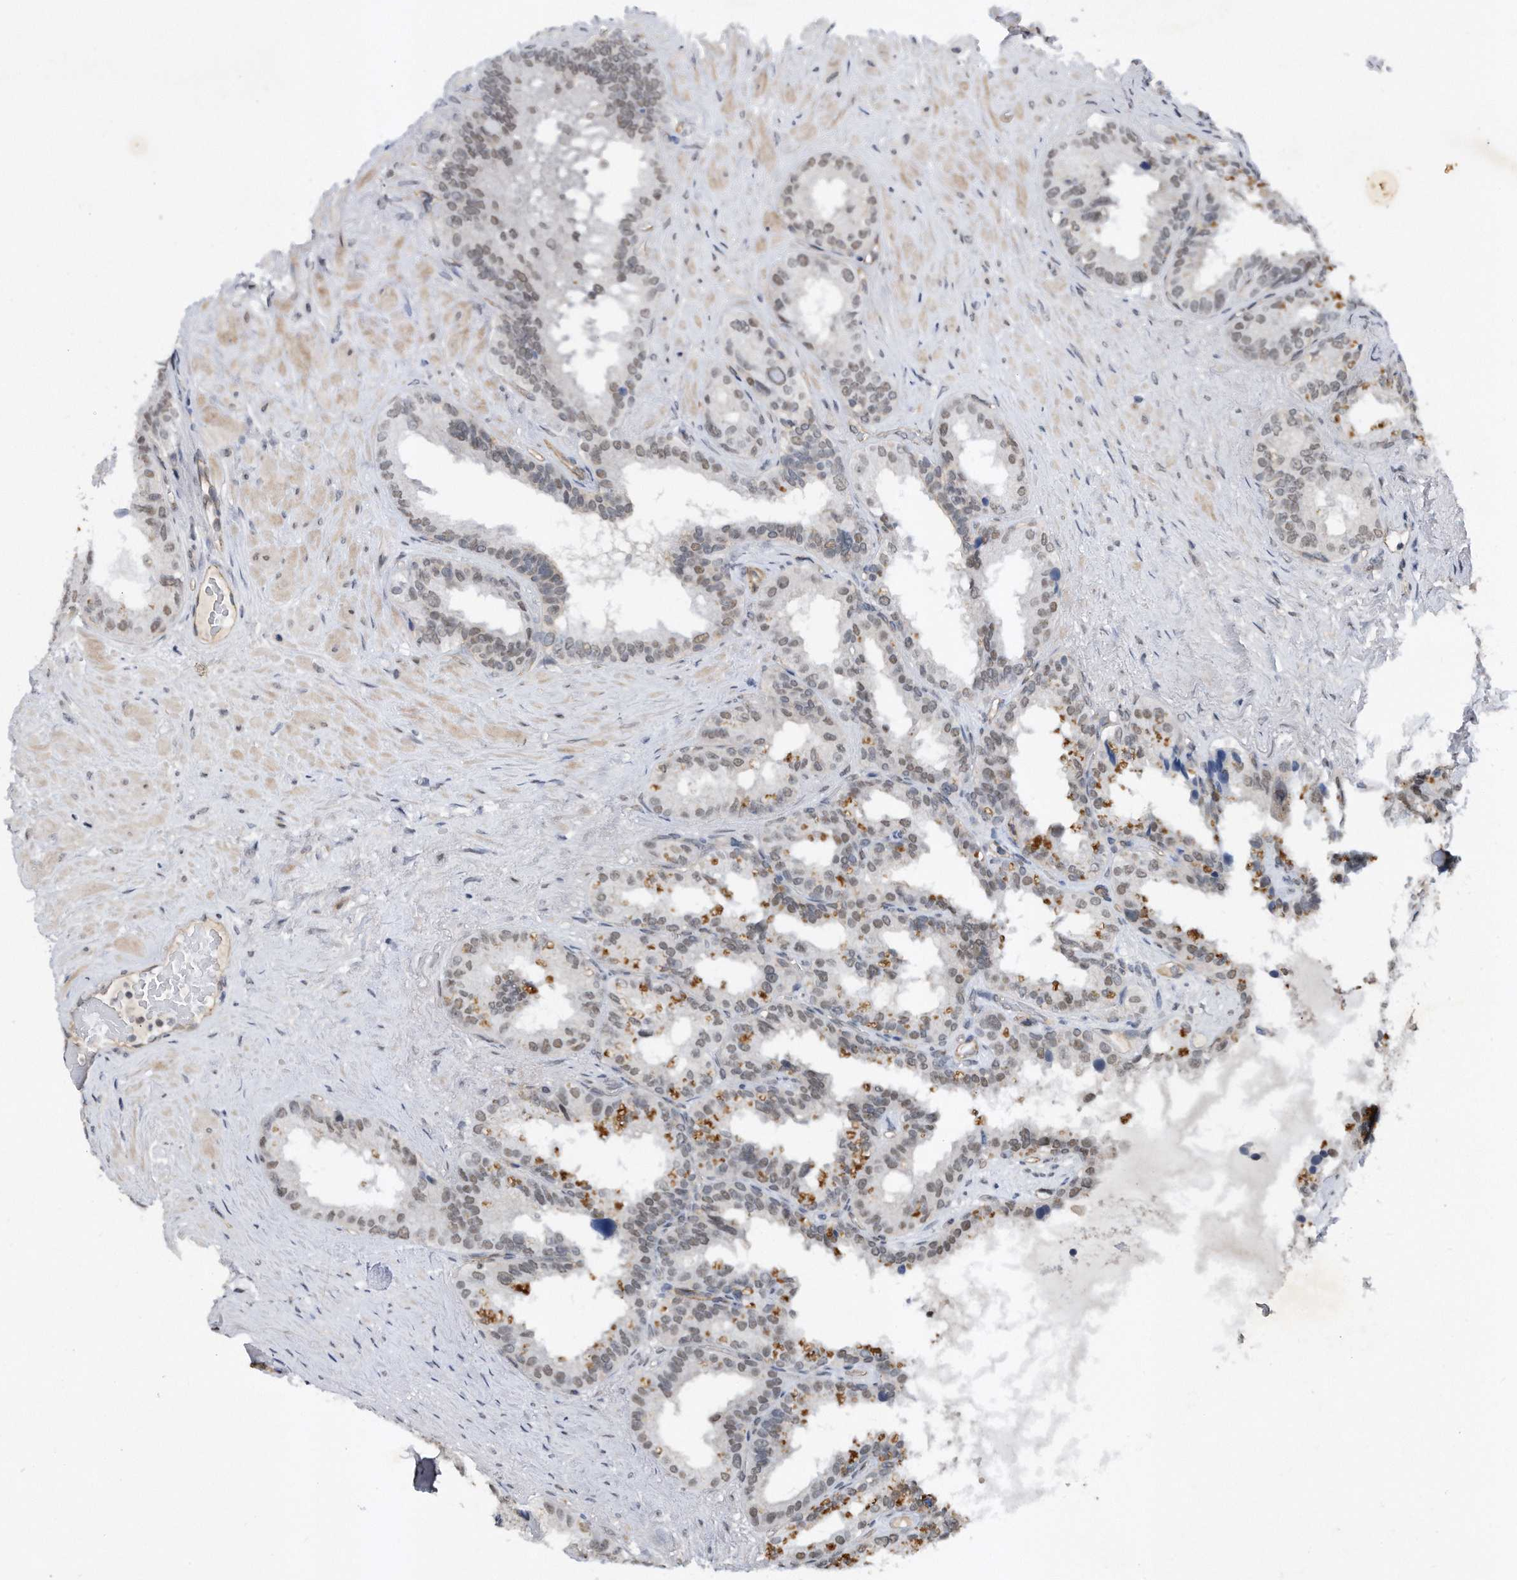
{"staining": {"intensity": "weak", "quantity": "25%-75%", "location": "nuclear"}, "tissue": "seminal vesicle", "cell_type": "Glandular cells", "image_type": "normal", "snomed": [{"axis": "morphology", "description": "Normal tissue, NOS"}, {"axis": "topography", "description": "Seminal veicle"}], "caption": "Glandular cells show weak nuclear staining in about 25%-75% of cells in unremarkable seminal vesicle. The staining is performed using DAB (3,3'-diaminobenzidine) brown chromogen to label protein expression. The nuclei are counter-stained blue using hematoxylin.", "gene": "TP53INP1", "patient": {"sex": "male", "age": 80}}